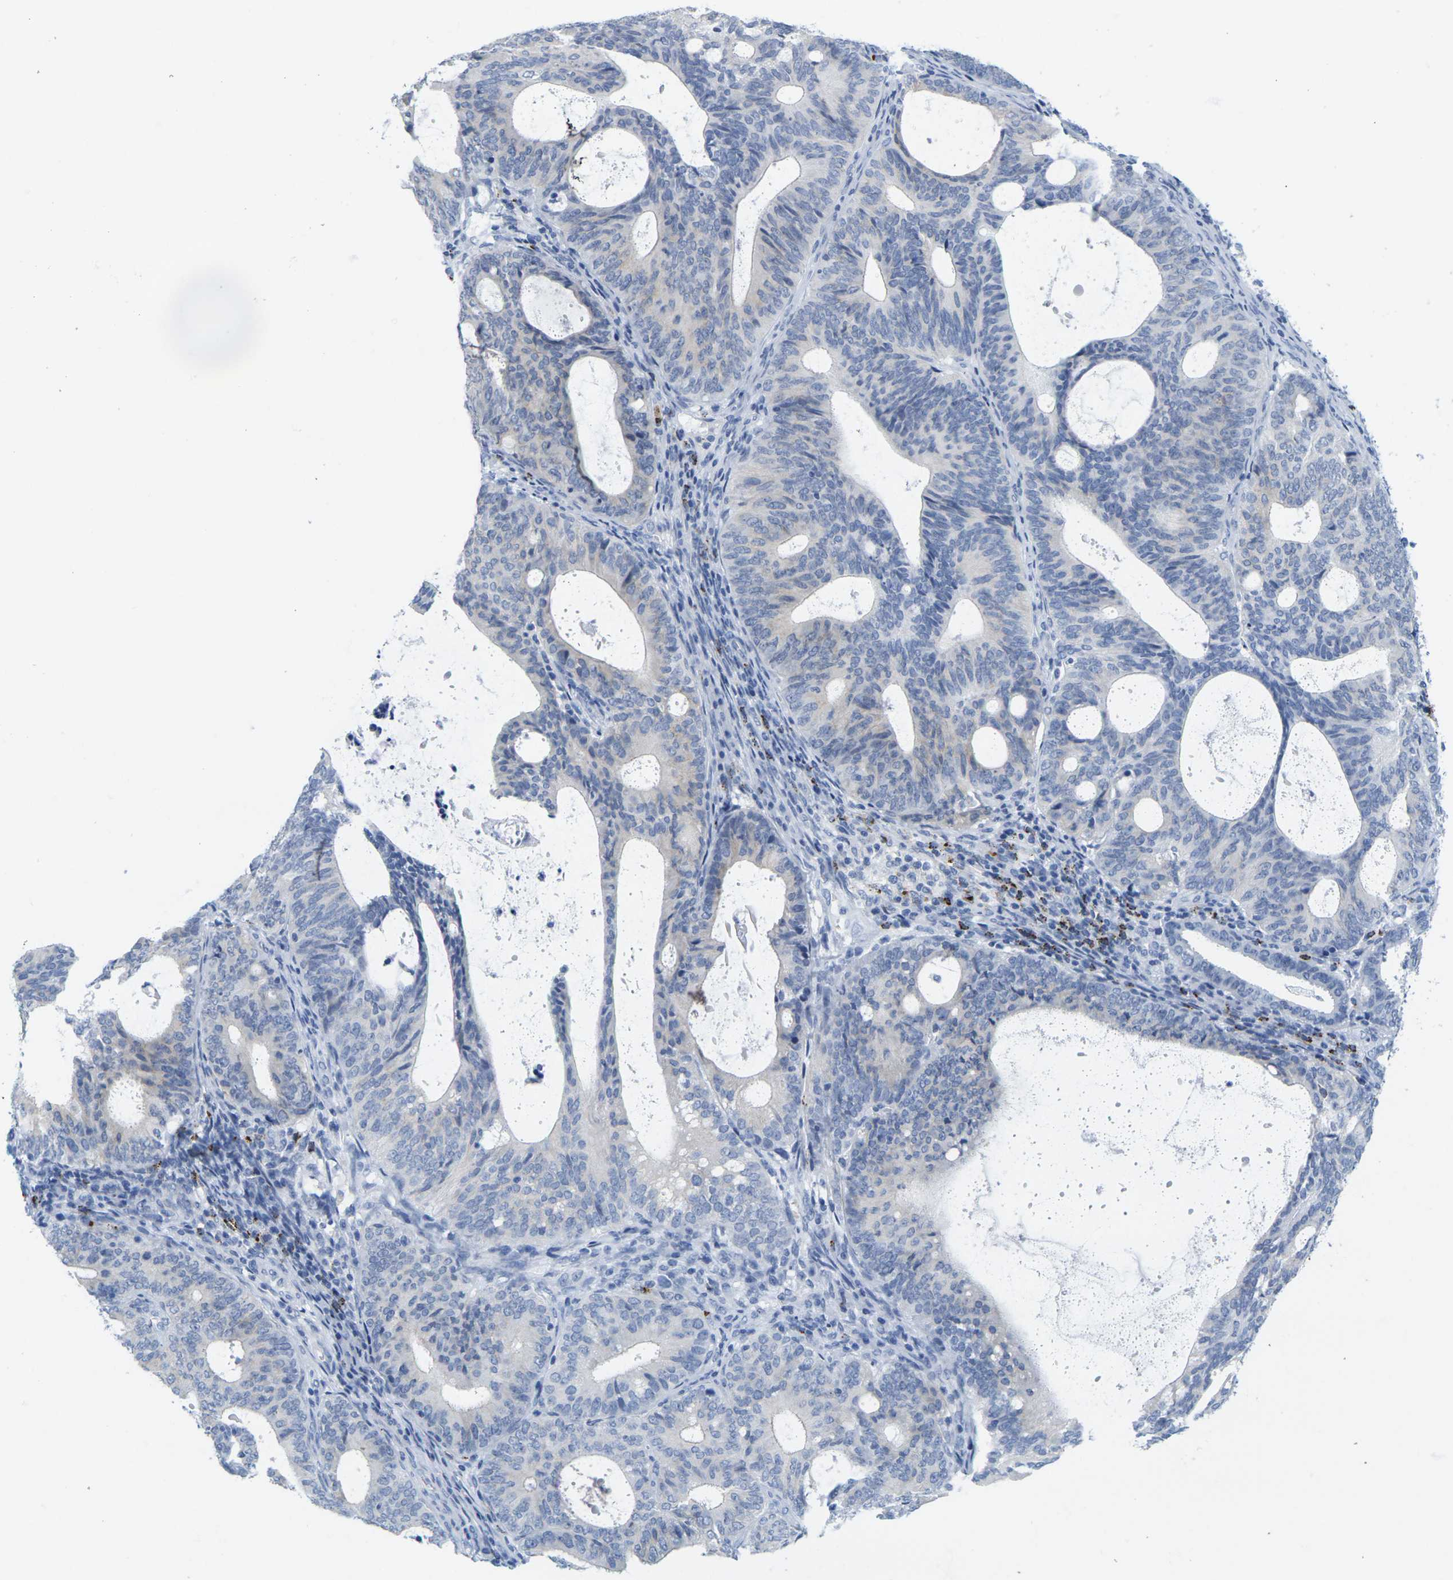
{"staining": {"intensity": "negative", "quantity": "none", "location": "none"}, "tissue": "endometrial cancer", "cell_type": "Tumor cells", "image_type": "cancer", "snomed": [{"axis": "morphology", "description": "Adenocarcinoma, NOS"}, {"axis": "topography", "description": "Uterus"}], "caption": "Endometrial adenocarcinoma was stained to show a protein in brown. There is no significant positivity in tumor cells.", "gene": "HLA-DOB", "patient": {"sex": "female", "age": 83}}